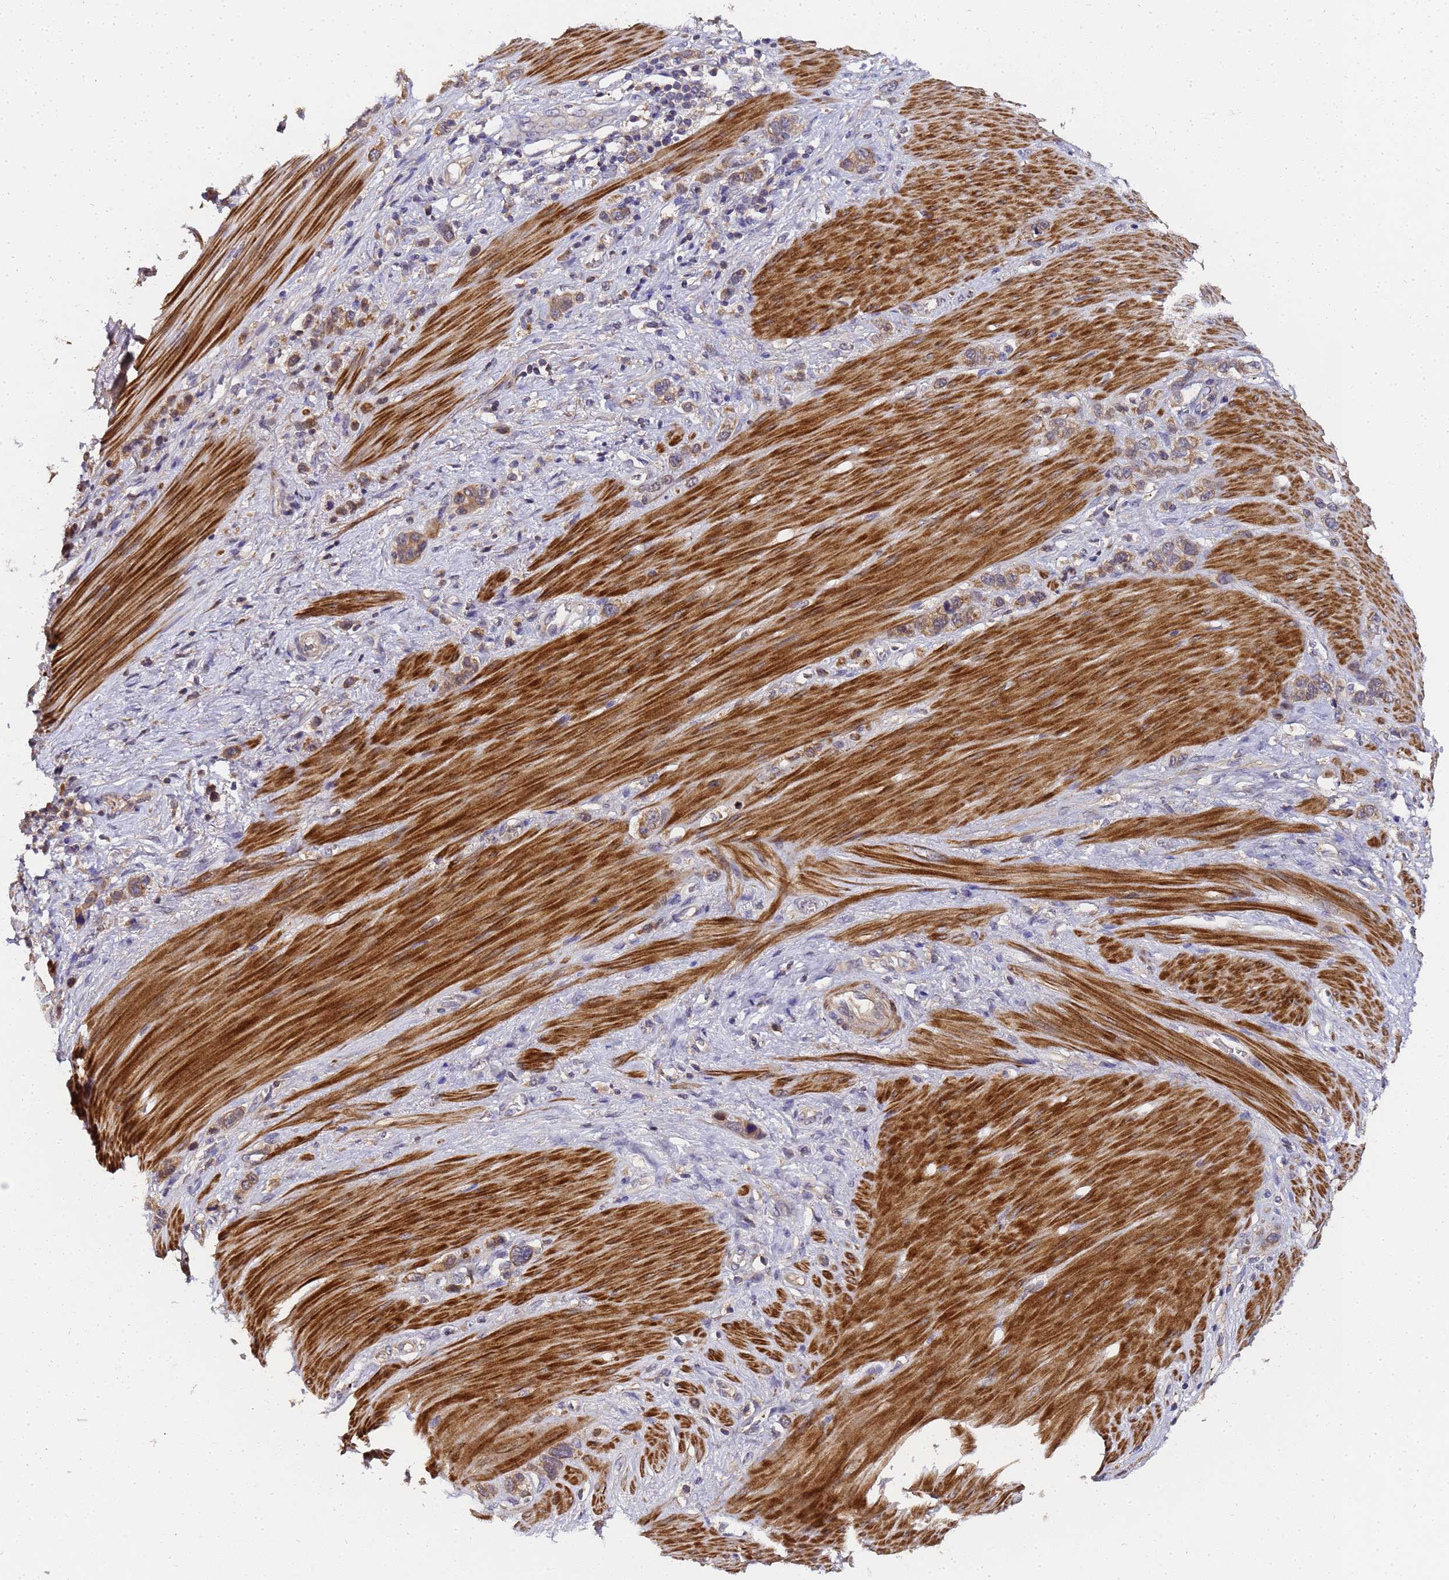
{"staining": {"intensity": "weak", "quantity": "25%-75%", "location": "cytoplasmic/membranous"}, "tissue": "stomach cancer", "cell_type": "Tumor cells", "image_type": "cancer", "snomed": [{"axis": "morphology", "description": "Adenocarcinoma, NOS"}, {"axis": "morphology", "description": "Adenocarcinoma, High grade"}, {"axis": "topography", "description": "Stomach, upper"}, {"axis": "topography", "description": "Stomach, lower"}], "caption": "Stomach cancer (adenocarcinoma (high-grade)) tissue displays weak cytoplasmic/membranous expression in approximately 25%-75% of tumor cells (Brightfield microscopy of DAB IHC at high magnification).", "gene": "LGI4", "patient": {"sex": "female", "age": 65}}